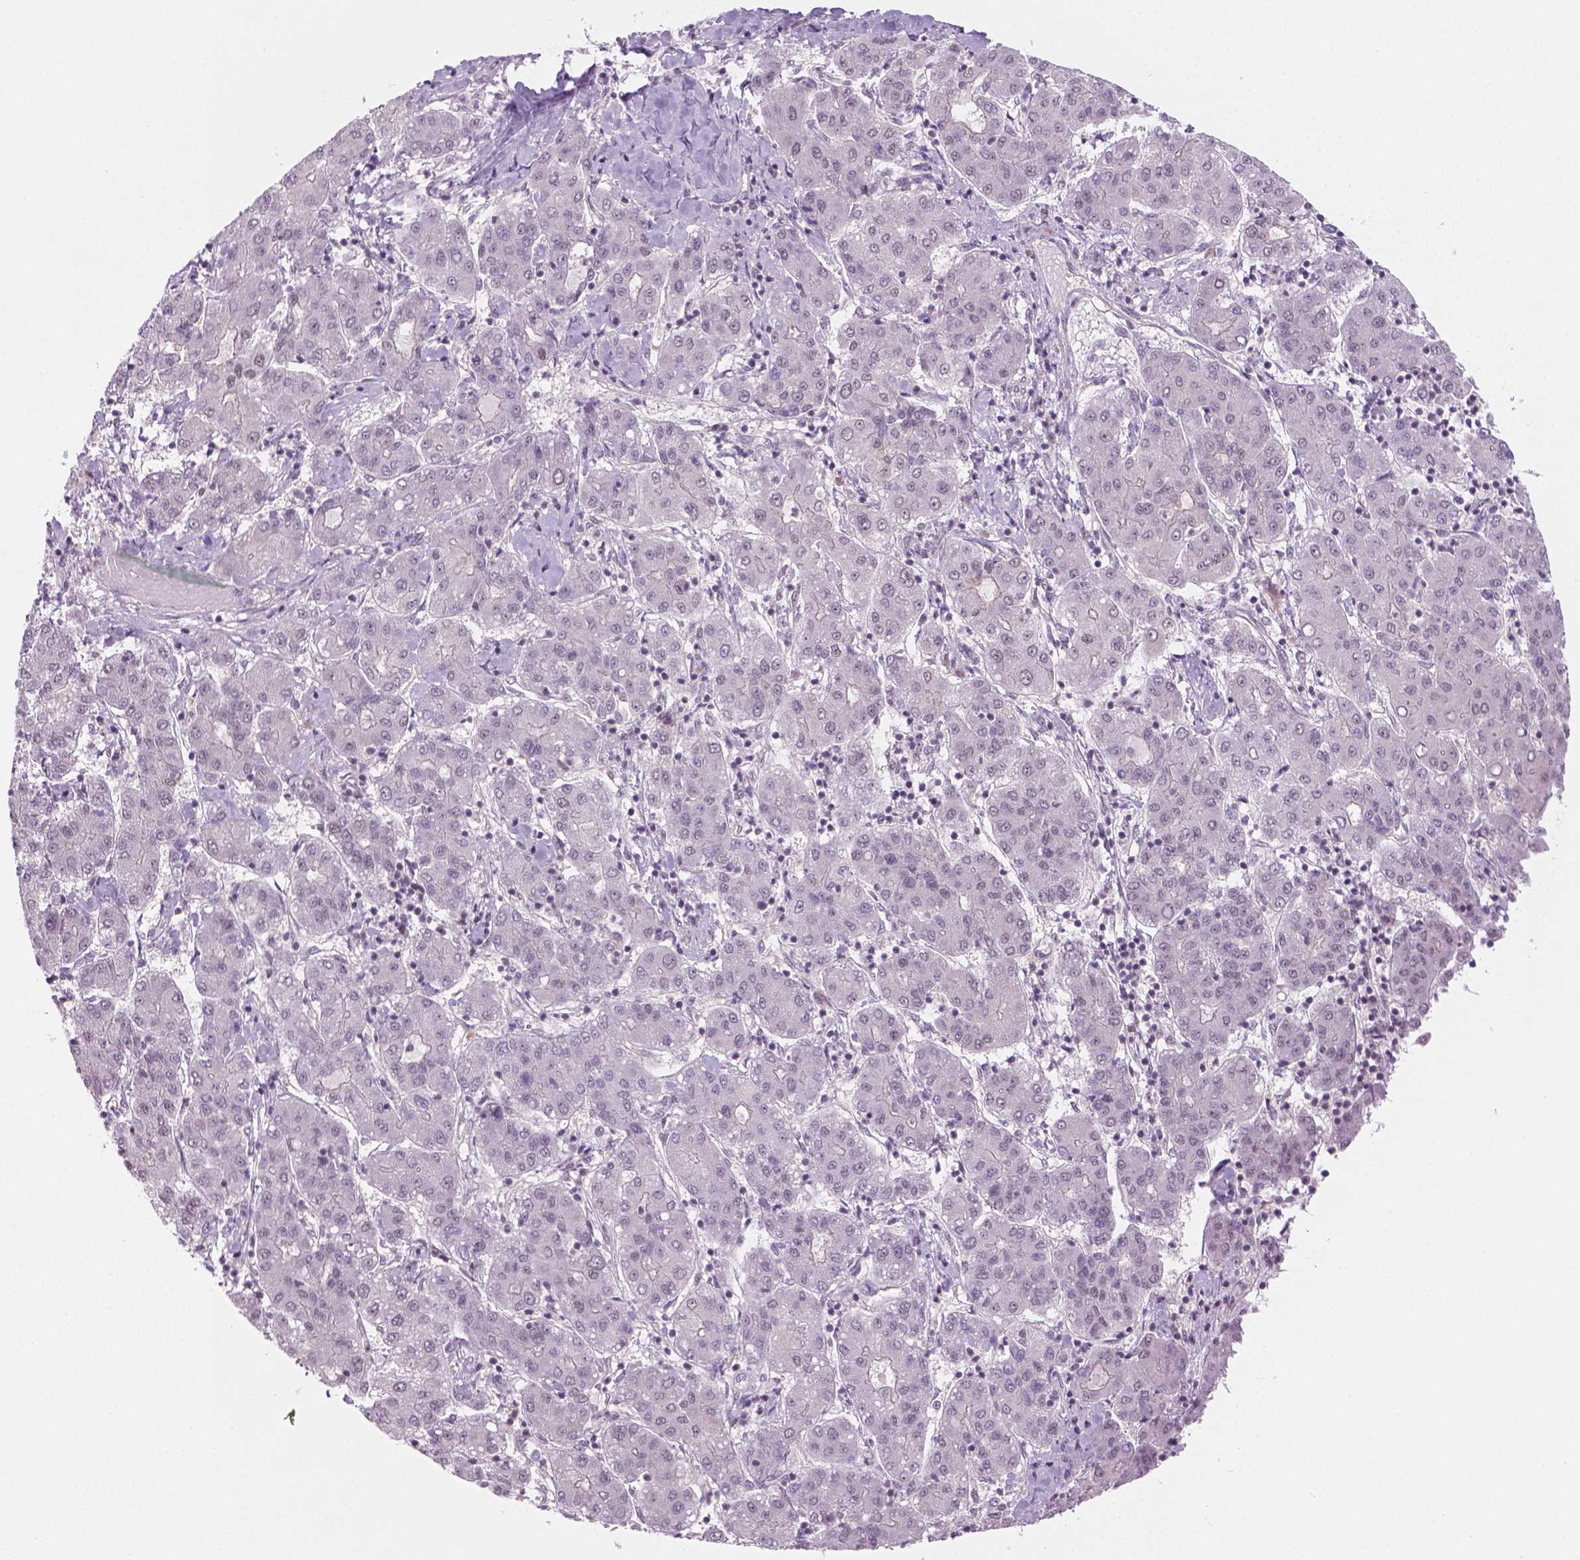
{"staining": {"intensity": "negative", "quantity": "none", "location": "none"}, "tissue": "liver cancer", "cell_type": "Tumor cells", "image_type": "cancer", "snomed": [{"axis": "morphology", "description": "Carcinoma, Hepatocellular, NOS"}, {"axis": "topography", "description": "Liver"}], "caption": "Immunohistochemistry (IHC) histopathology image of human liver cancer stained for a protein (brown), which demonstrates no positivity in tumor cells.", "gene": "PHAX", "patient": {"sex": "male", "age": 65}}